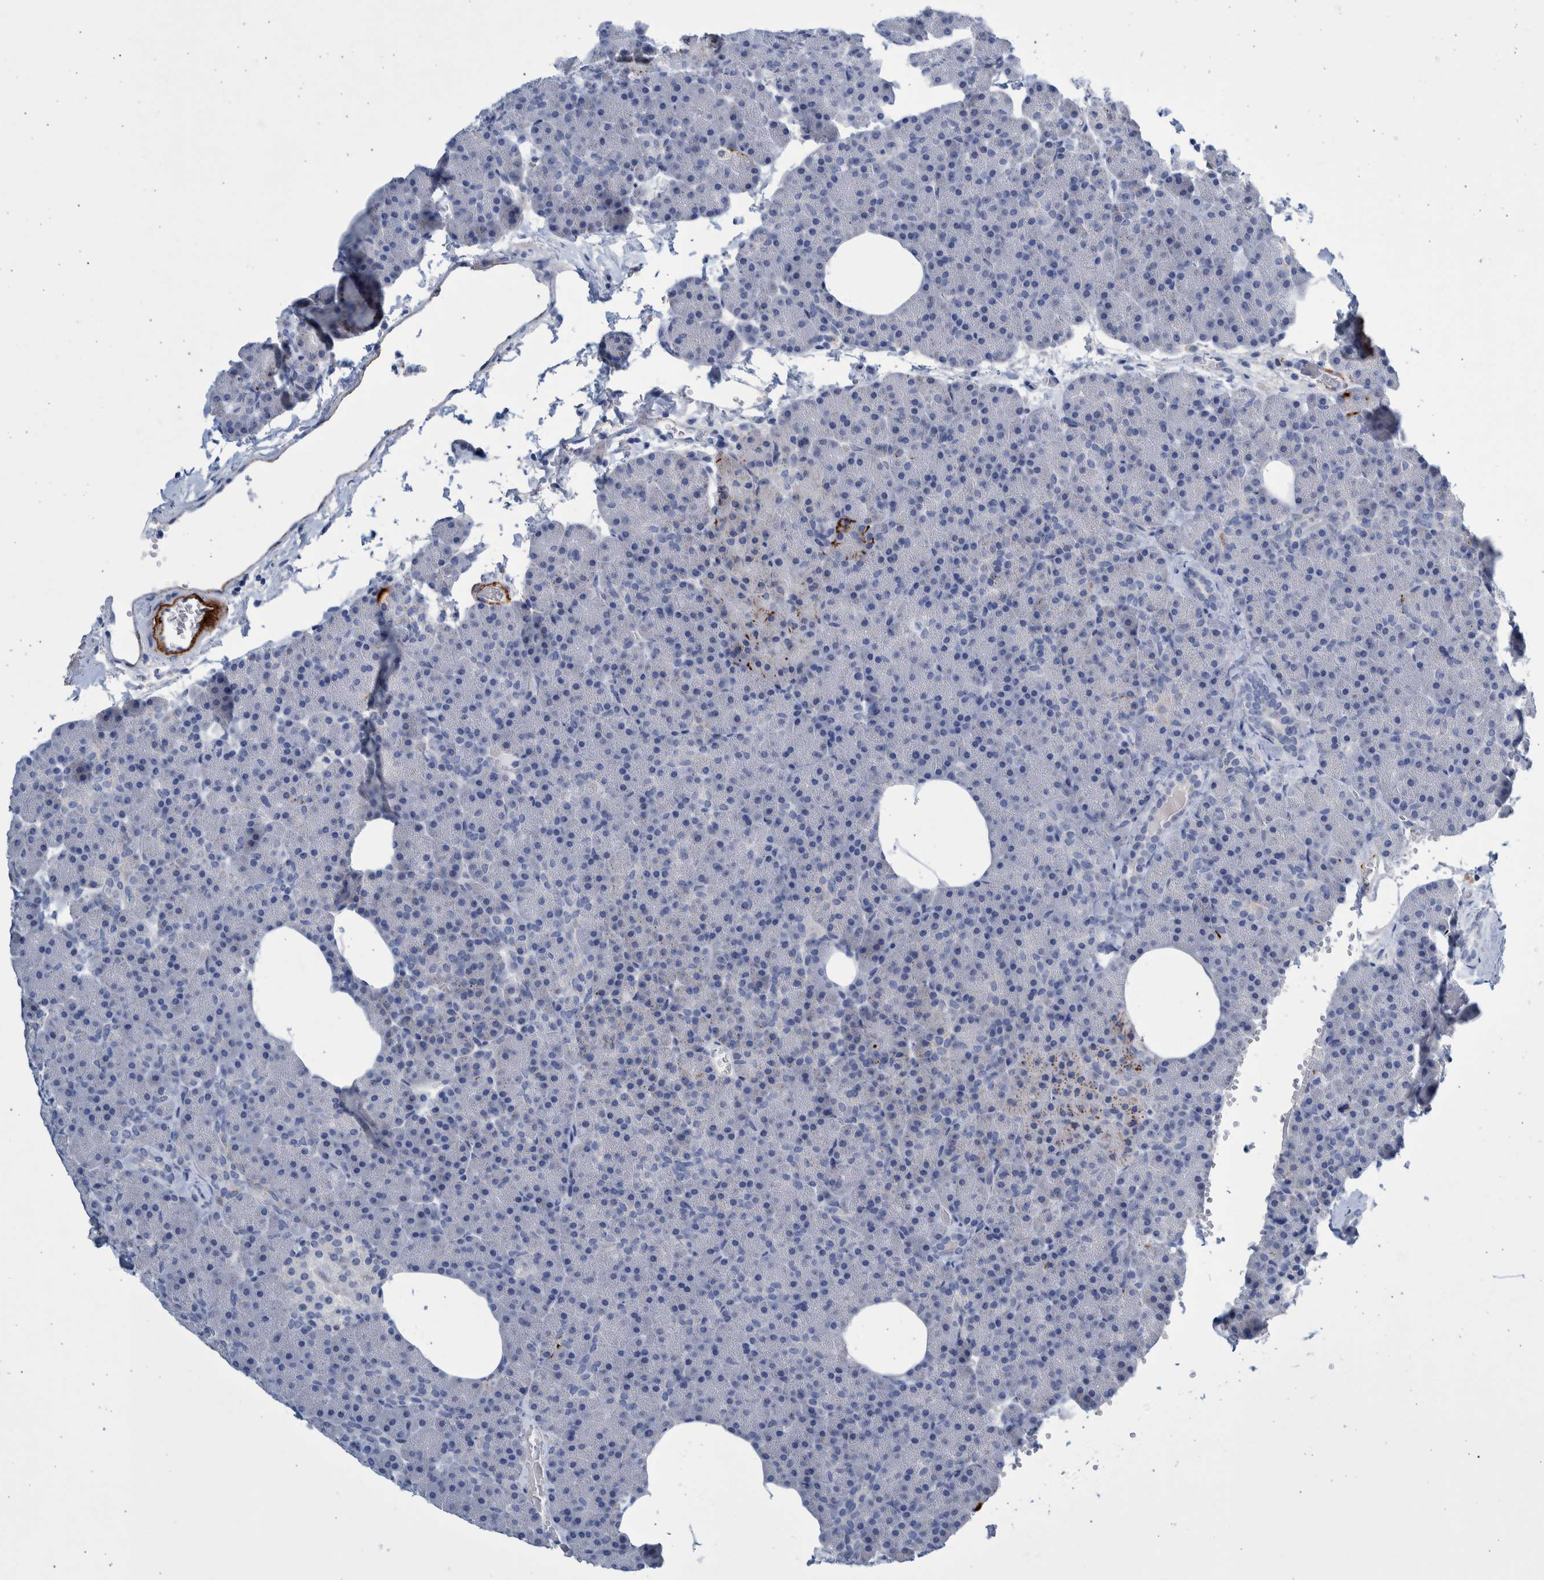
{"staining": {"intensity": "negative", "quantity": "none", "location": "none"}, "tissue": "pancreas", "cell_type": "Exocrine glandular cells", "image_type": "normal", "snomed": [{"axis": "morphology", "description": "Normal tissue, NOS"}, {"axis": "morphology", "description": "Carcinoid, malignant, NOS"}, {"axis": "topography", "description": "Pancreas"}], "caption": "DAB (3,3'-diaminobenzidine) immunohistochemical staining of benign human pancreas displays no significant expression in exocrine glandular cells. (IHC, brightfield microscopy, high magnification).", "gene": "SLC34A3", "patient": {"sex": "female", "age": 35}}